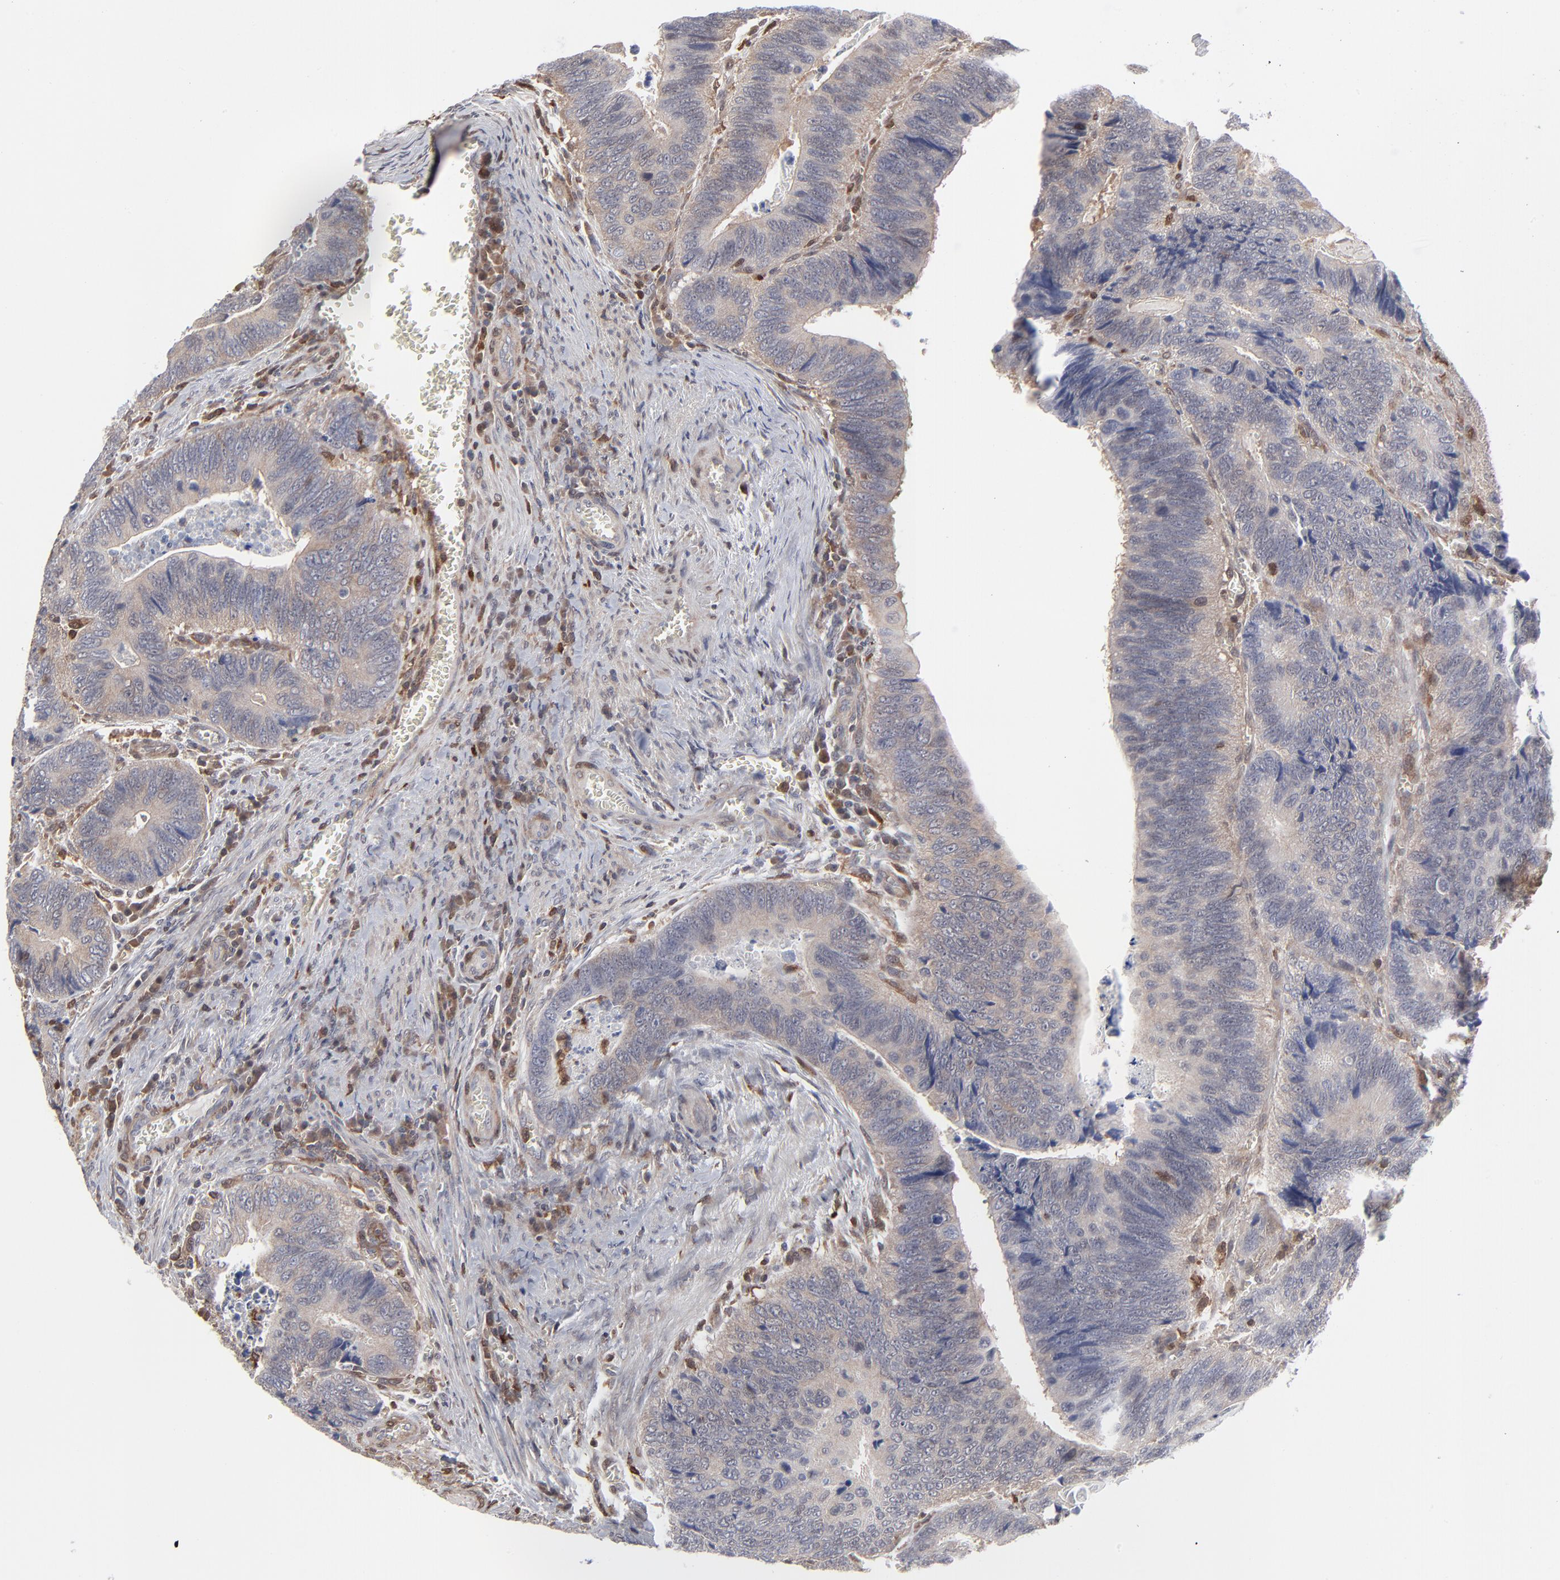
{"staining": {"intensity": "weak", "quantity": ">75%", "location": "cytoplasmic/membranous"}, "tissue": "colorectal cancer", "cell_type": "Tumor cells", "image_type": "cancer", "snomed": [{"axis": "morphology", "description": "Adenocarcinoma, NOS"}, {"axis": "topography", "description": "Colon"}], "caption": "Adenocarcinoma (colorectal) was stained to show a protein in brown. There is low levels of weak cytoplasmic/membranous staining in approximately >75% of tumor cells. (IHC, brightfield microscopy, high magnification).", "gene": "MAP2K1", "patient": {"sex": "male", "age": 72}}